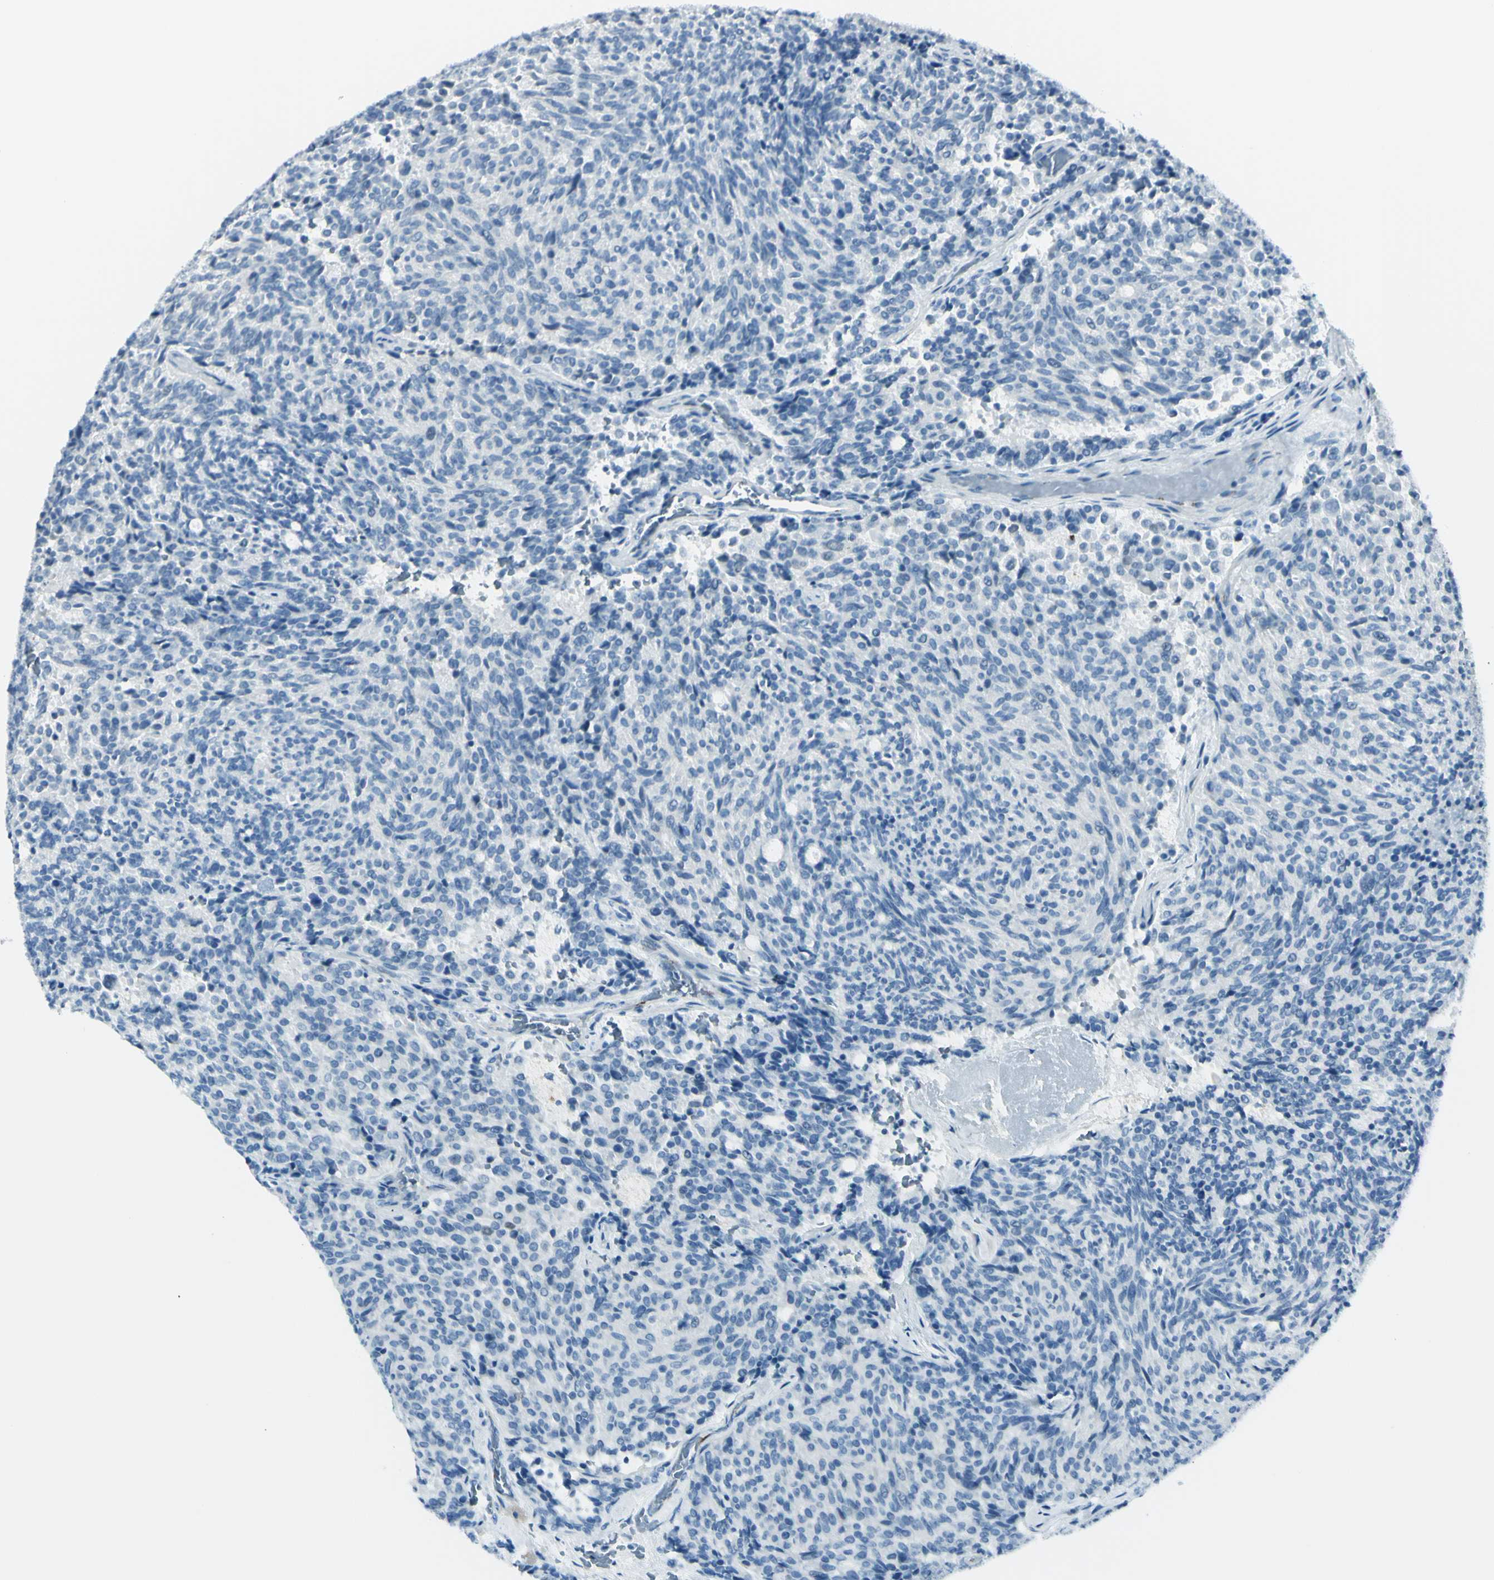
{"staining": {"intensity": "negative", "quantity": "none", "location": "none"}, "tissue": "carcinoid", "cell_type": "Tumor cells", "image_type": "cancer", "snomed": [{"axis": "morphology", "description": "Carcinoid, malignant, NOS"}, {"axis": "topography", "description": "Pancreas"}], "caption": "Immunohistochemical staining of carcinoid displays no significant positivity in tumor cells.", "gene": "B4GALT1", "patient": {"sex": "female", "age": 54}}